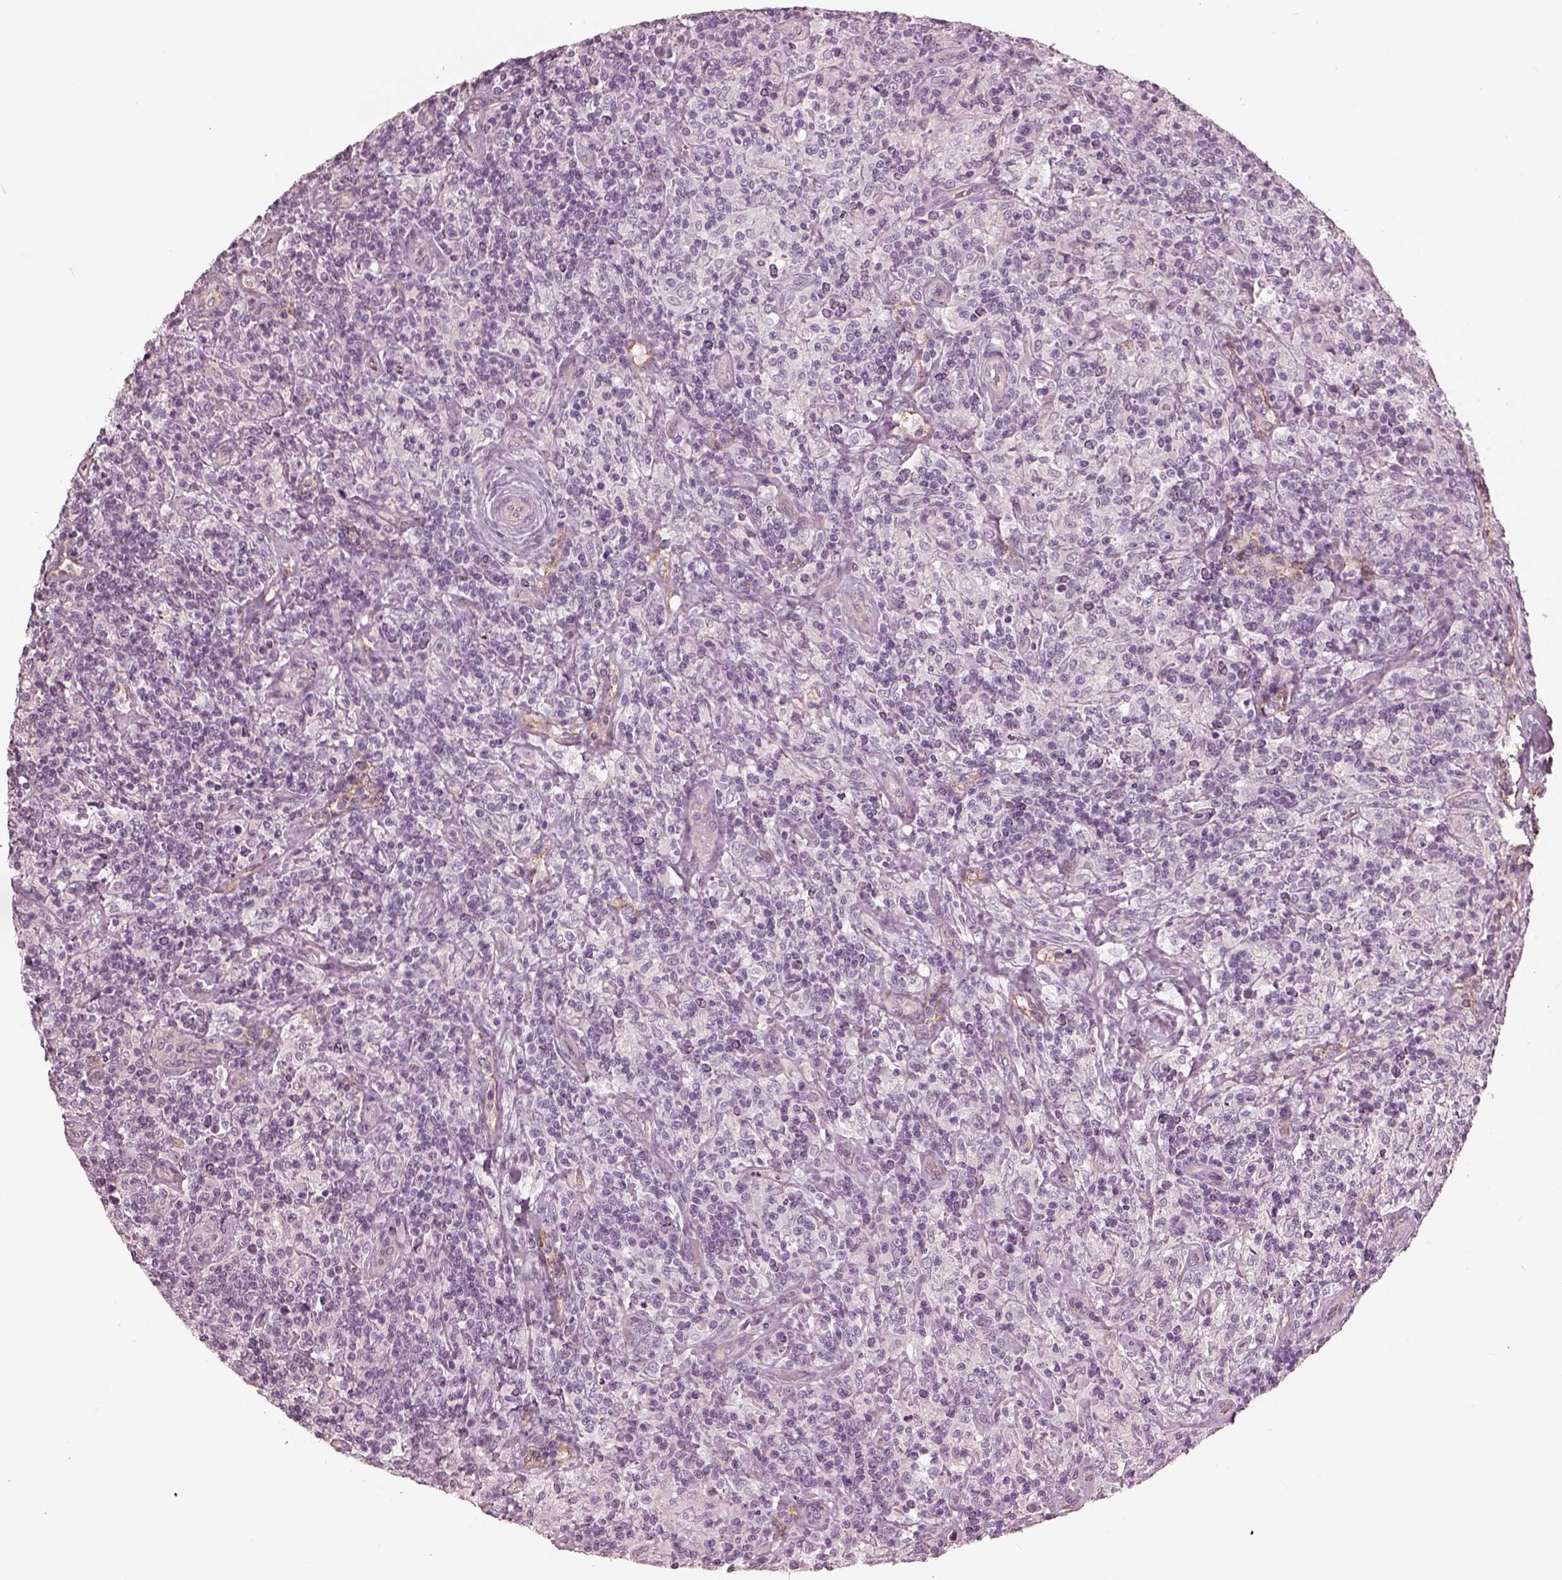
{"staining": {"intensity": "negative", "quantity": "none", "location": "none"}, "tissue": "lymphoma", "cell_type": "Tumor cells", "image_type": "cancer", "snomed": [{"axis": "morphology", "description": "Hodgkin's disease, NOS"}, {"axis": "topography", "description": "Lymph node"}], "caption": "Human Hodgkin's disease stained for a protein using immunohistochemistry exhibits no staining in tumor cells.", "gene": "EIF4E1B", "patient": {"sex": "male", "age": 70}}